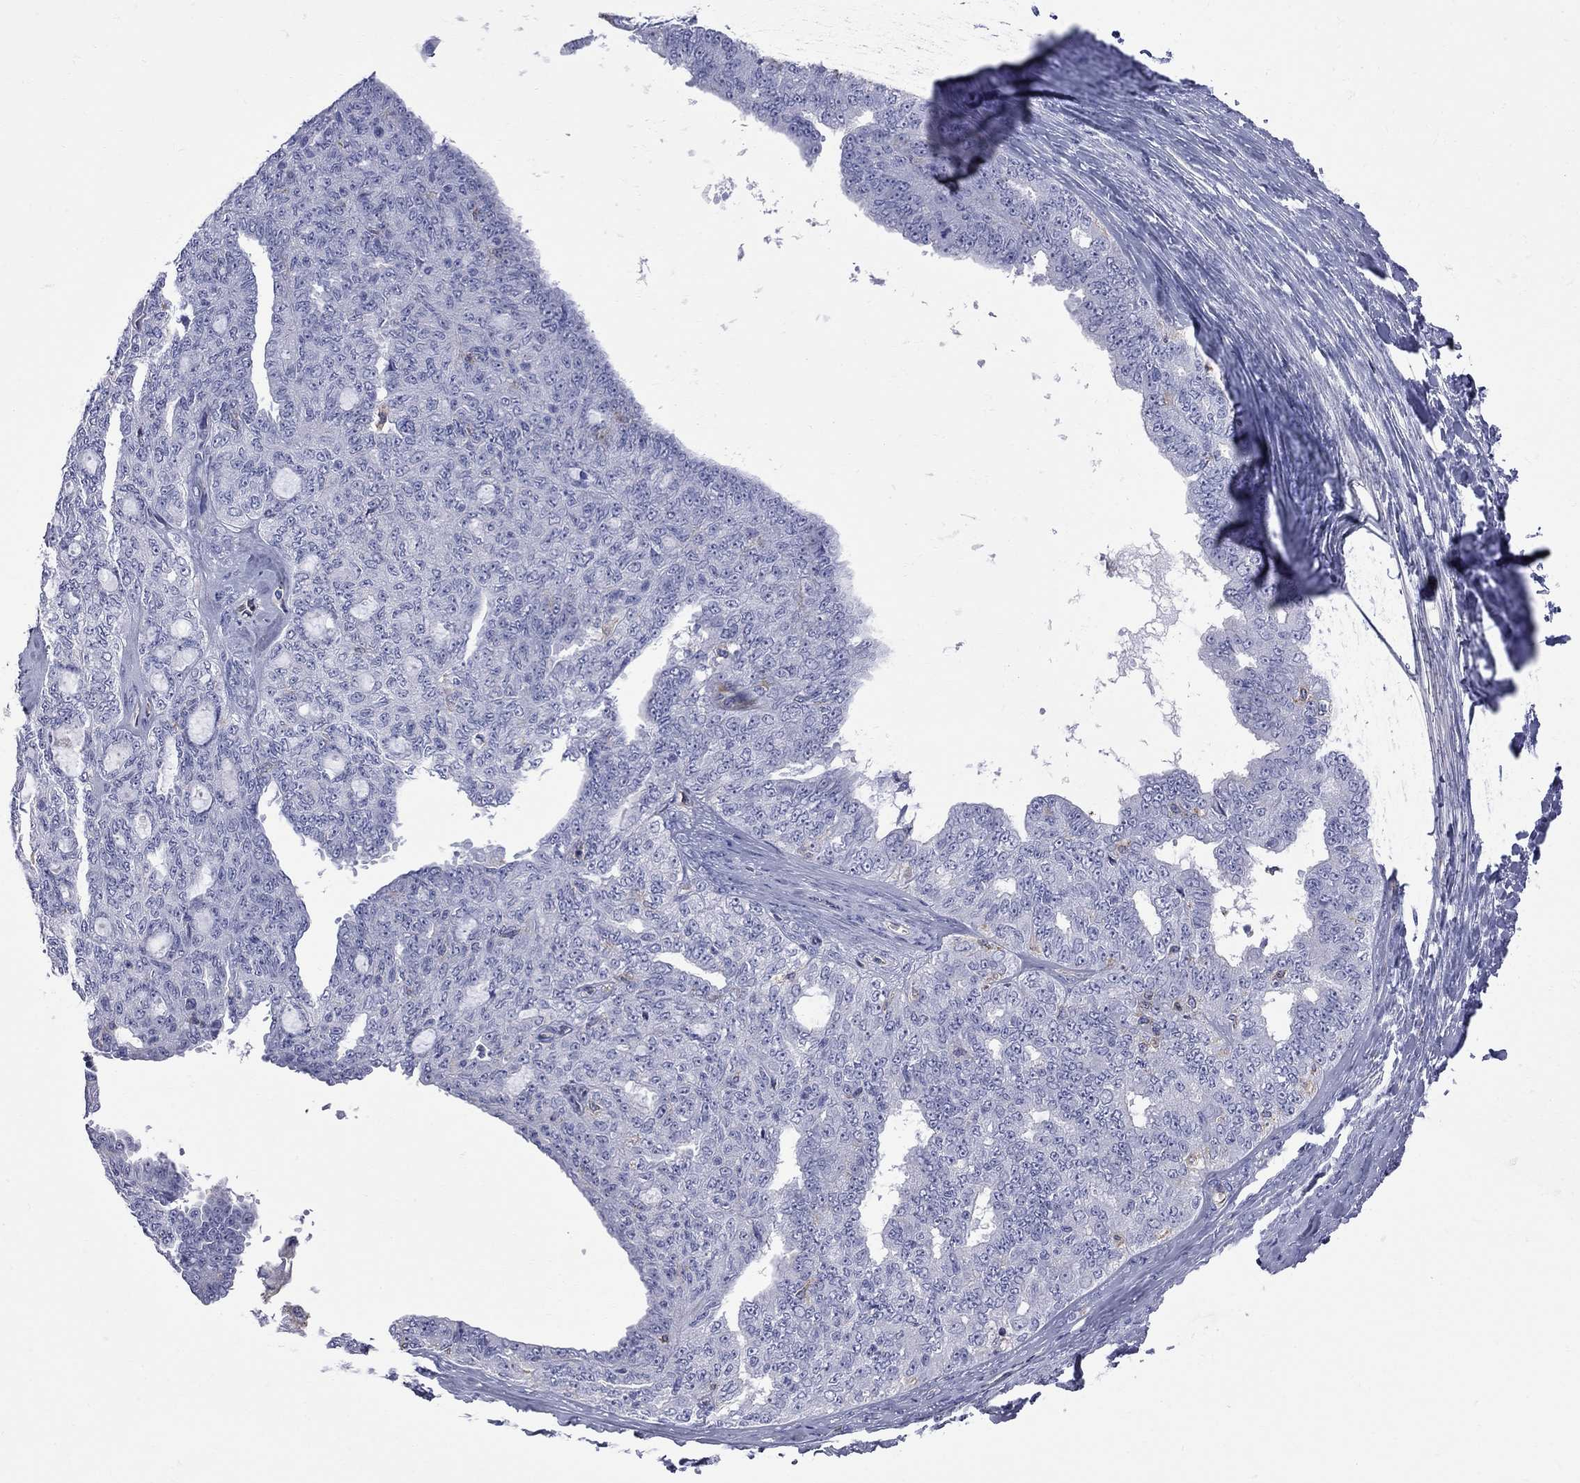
{"staining": {"intensity": "negative", "quantity": "none", "location": "none"}, "tissue": "ovarian cancer", "cell_type": "Tumor cells", "image_type": "cancer", "snomed": [{"axis": "morphology", "description": "Cystadenocarcinoma, serous, NOS"}, {"axis": "topography", "description": "Ovary"}], "caption": "Immunohistochemical staining of ovarian cancer reveals no significant positivity in tumor cells.", "gene": "ABI3", "patient": {"sex": "female", "age": 71}}